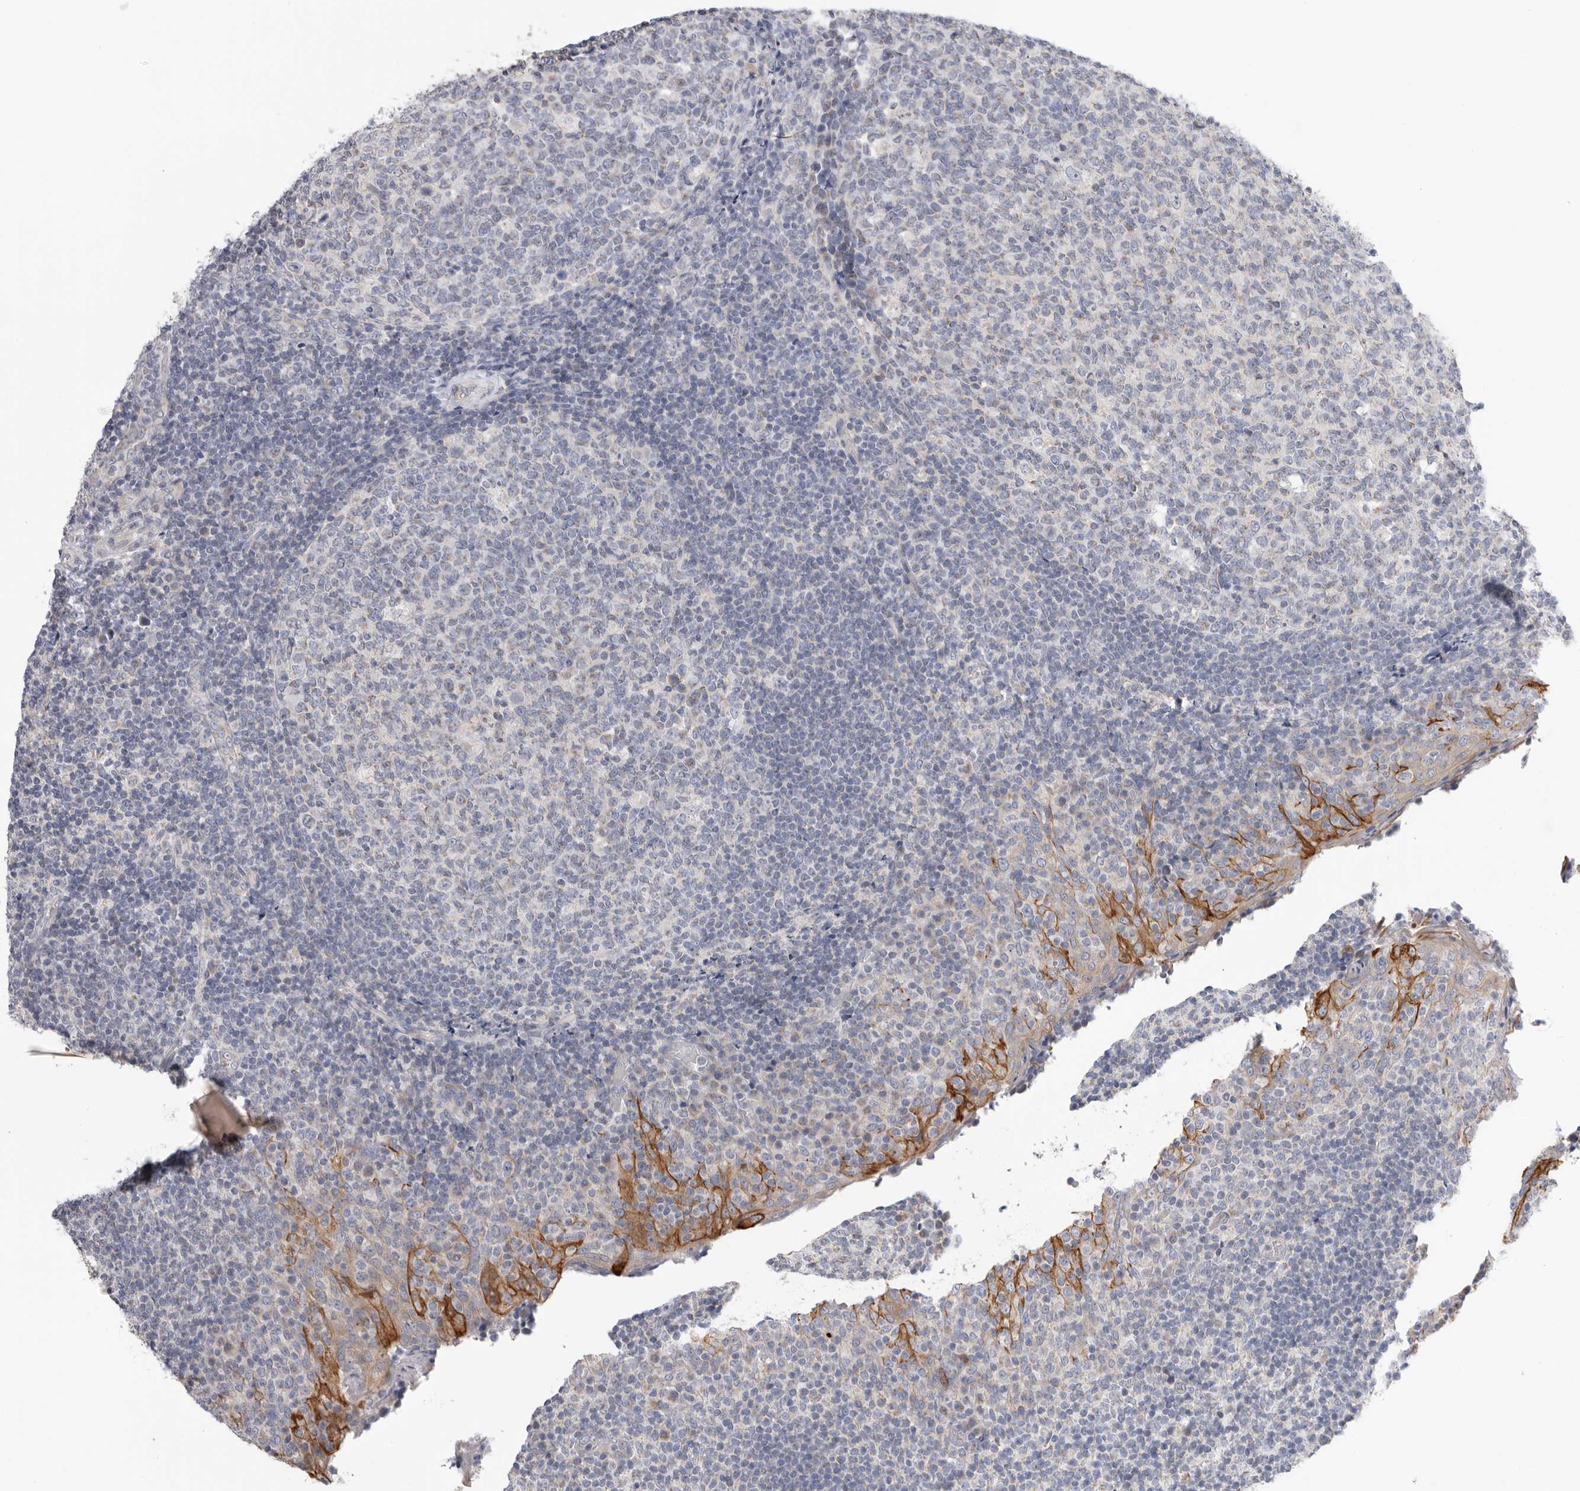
{"staining": {"intensity": "negative", "quantity": "none", "location": "none"}, "tissue": "tonsil", "cell_type": "Germinal center cells", "image_type": "normal", "snomed": [{"axis": "morphology", "description": "Normal tissue, NOS"}, {"axis": "topography", "description": "Tonsil"}], "caption": "Germinal center cells are negative for brown protein staining in unremarkable tonsil. (Stains: DAB immunohistochemistry (IHC) with hematoxylin counter stain, Microscopy: brightfield microscopy at high magnification).", "gene": "MTFR1L", "patient": {"sex": "female", "age": 19}}